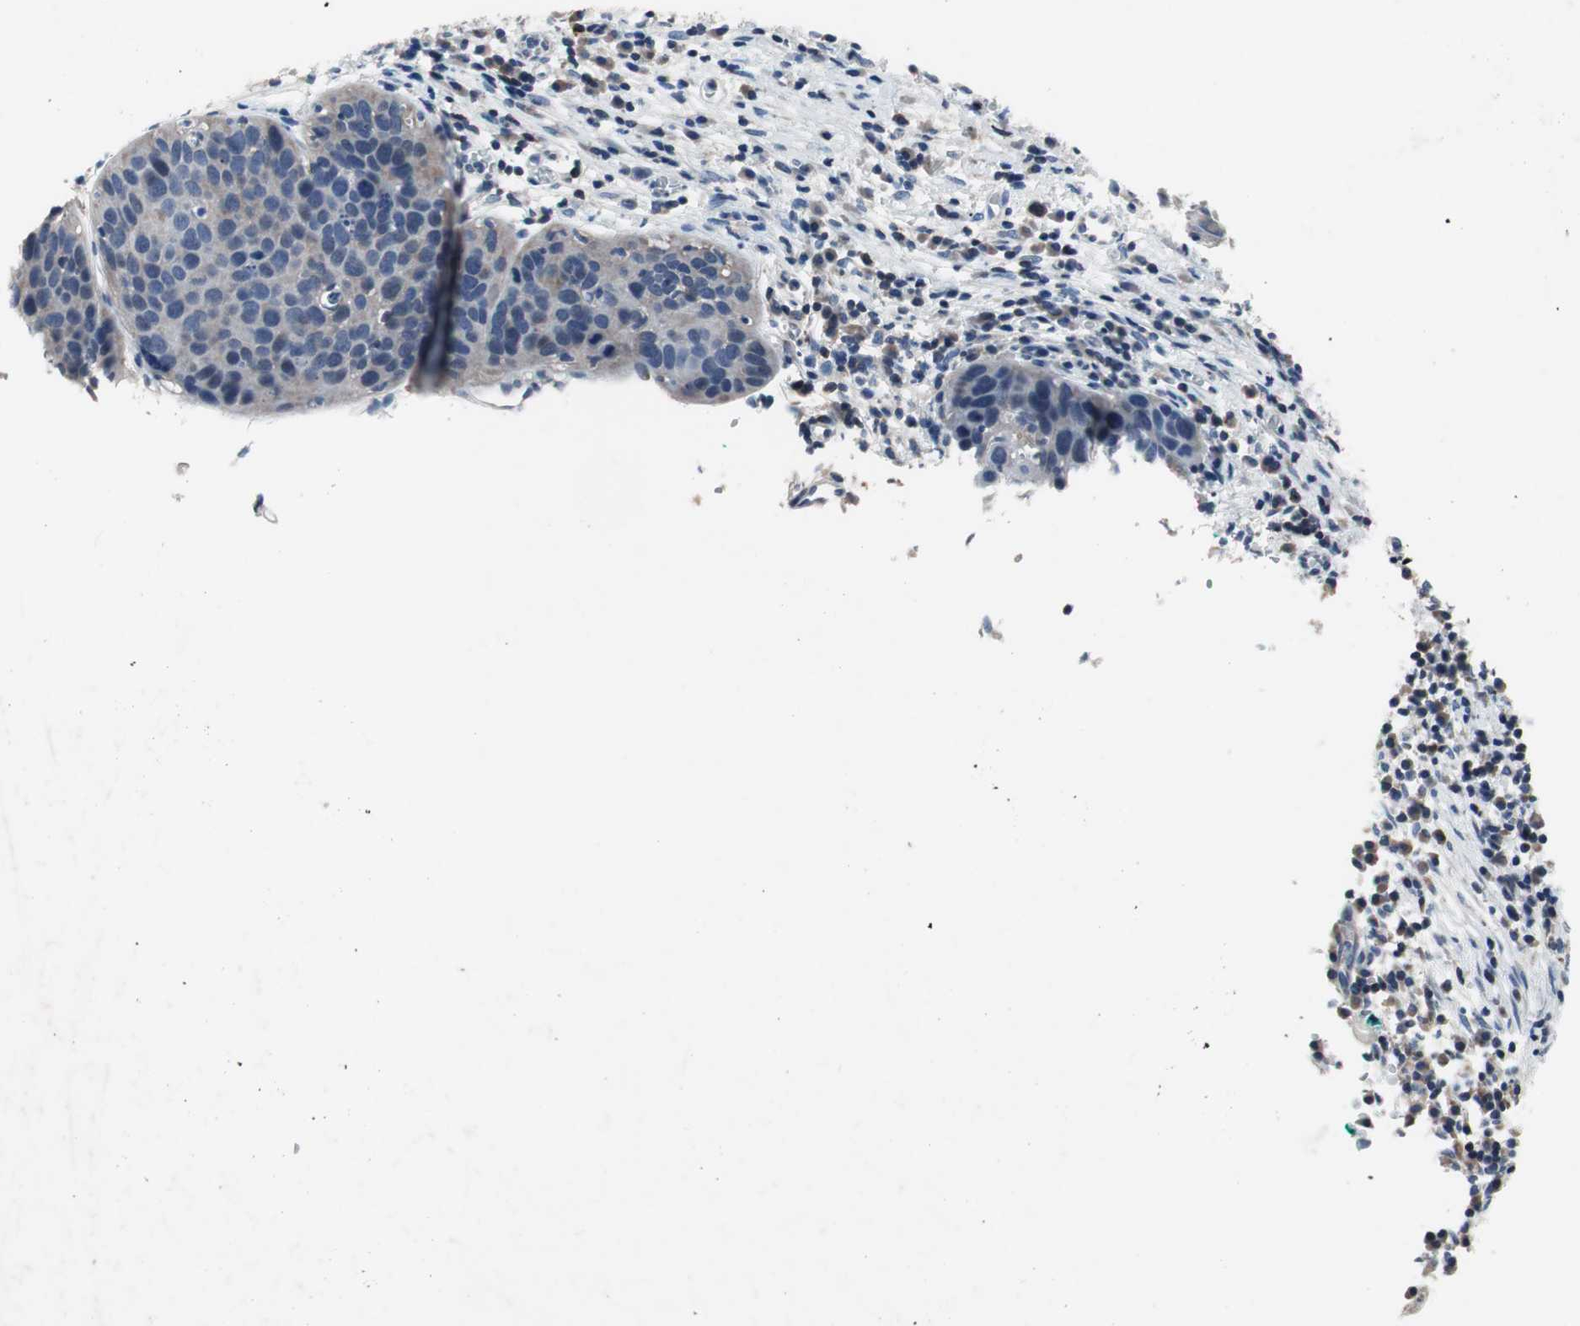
{"staining": {"intensity": "weak", "quantity": "<25%", "location": "cytoplasmic/membranous"}, "tissue": "cervical cancer", "cell_type": "Tumor cells", "image_type": "cancer", "snomed": [{"axis": "morphology", "description": "Squamous cell carcinoma, NOS"}, {"axis": "topography", "description": "Cervix"}], "caption": "Immunohistochemistry (IHC) histopathology image of neoplastic tissue: human squamous cell carcinoma (cervical) stained with DAB (3,3'-diaminobenzidine) demonstrates no significant protein expression in tumor cells.", "gene": "MUTYH", "patient": {"sex": "female", "age": 38}}